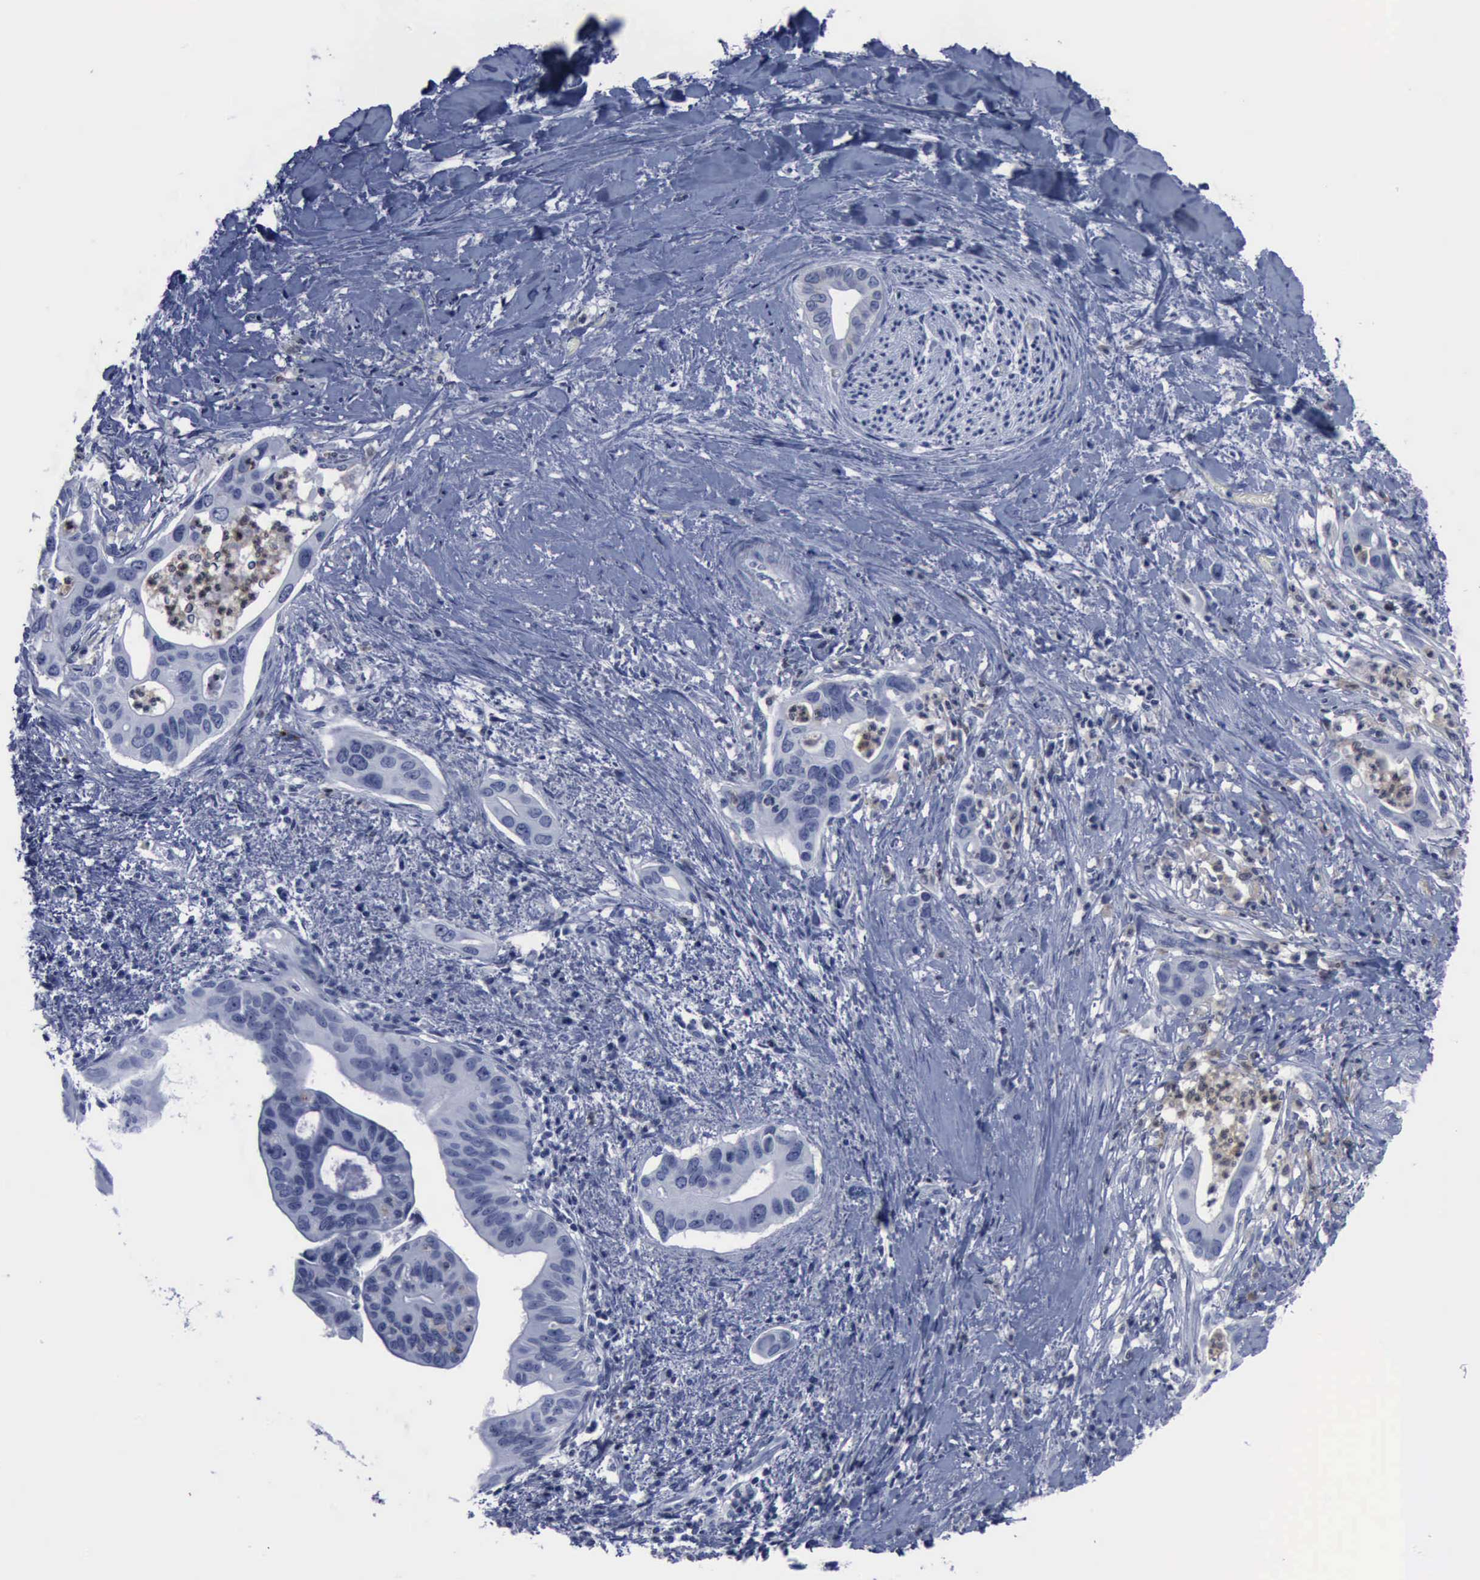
{"staining": {"intensity": "negative", "quantity": "none", "location": "none"}, "tissue": "liver cancer", "cell_type": "Tumor cells", "image_type": "cancer", "snomed": [{"axis": "morphology", "description": "Cholangiocarcinoma"}, {"axis": "topography", "description": "Liver"}], "caption": "This is an IHC micrograph of human liver cancer (cholangiocarcinoma). There is no positivity in tumor cells.", "gene": "CSTA", "patient": {"sex": "female", "age": 65}}